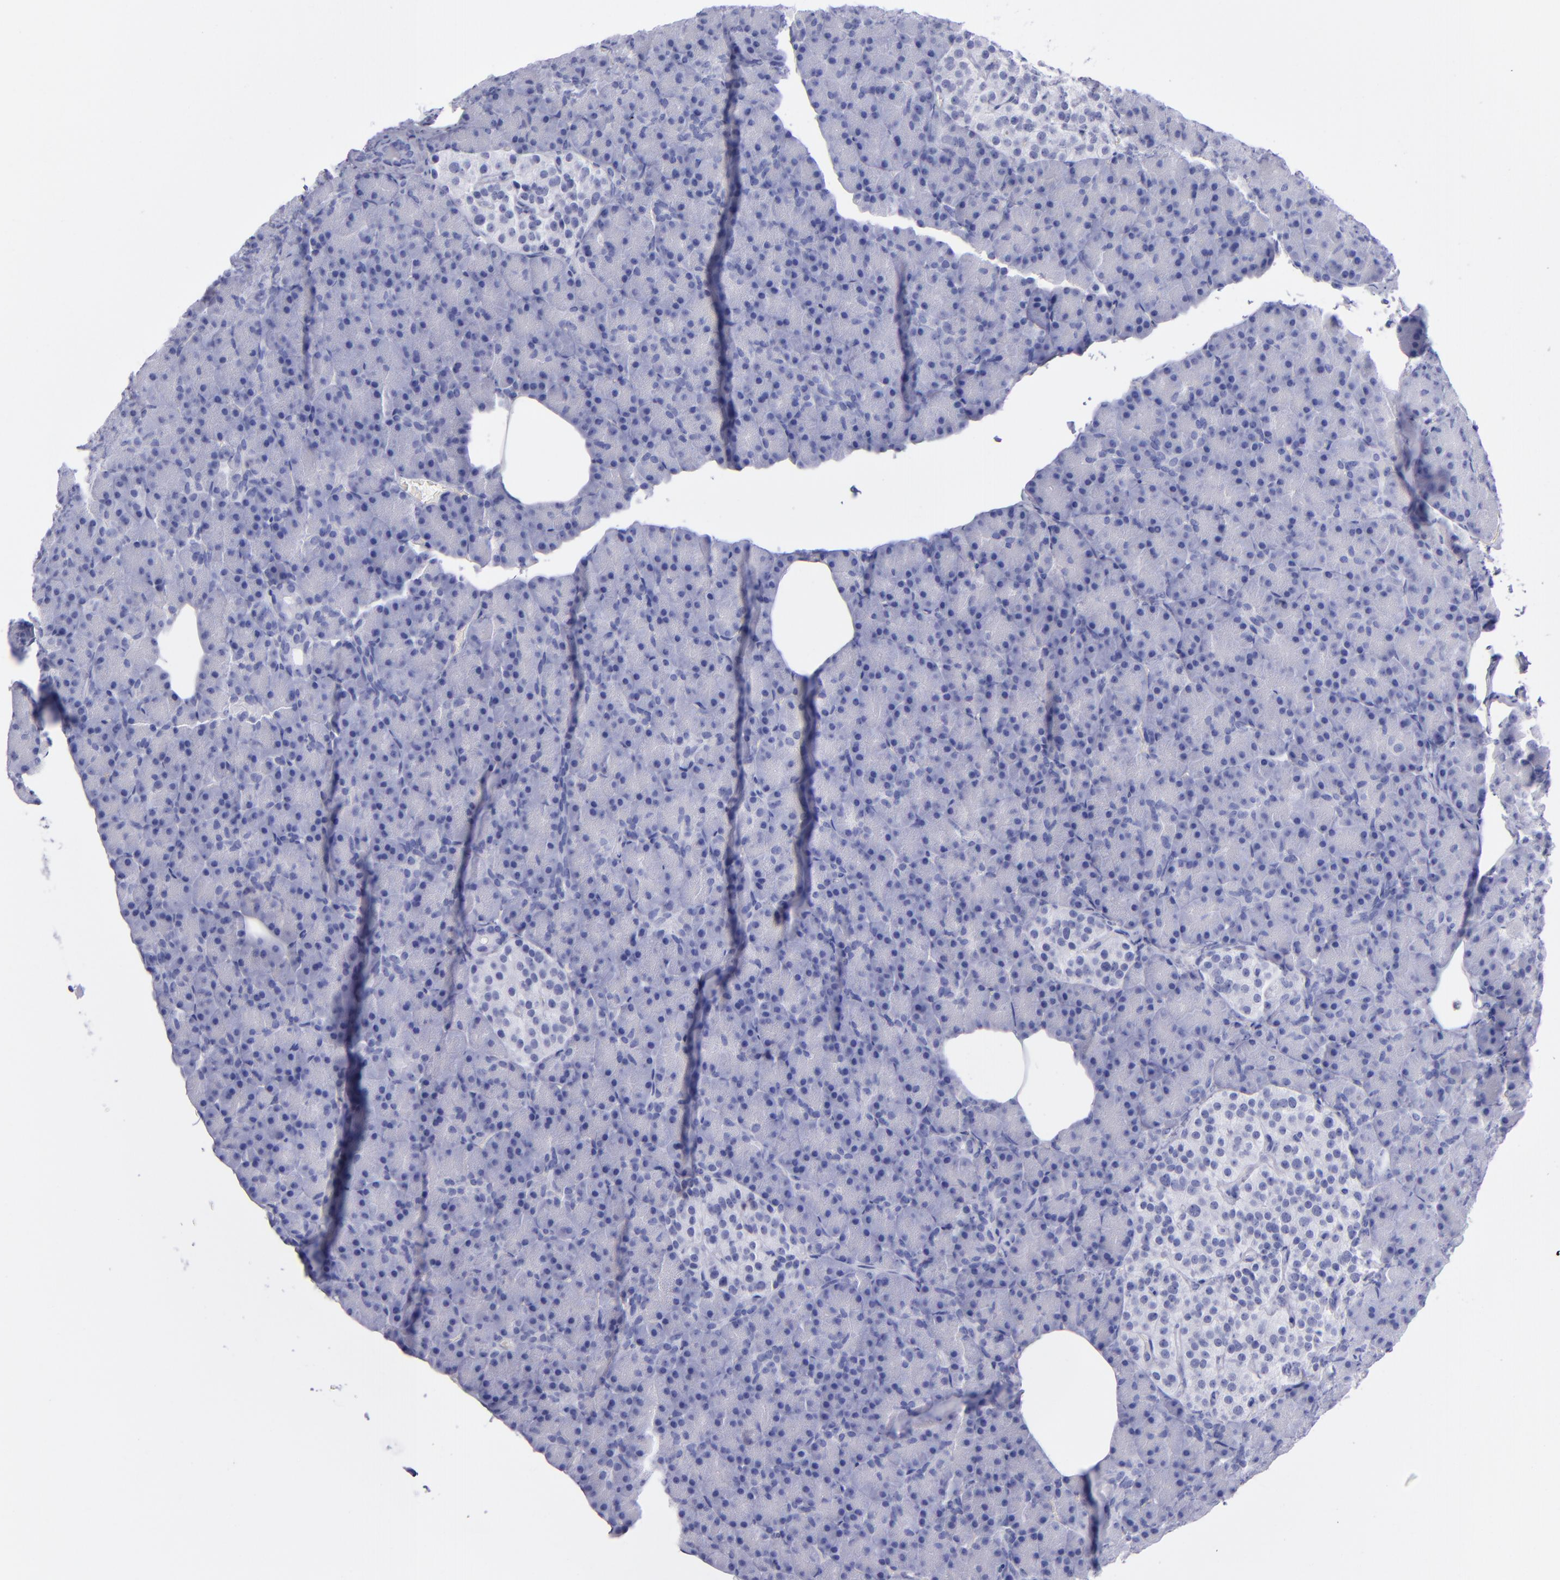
{"staining": {"intensity": "negative", "quantity": "none", "location": "none"}, "tissue": "pancreas", "cell_type": "Exocrine glandular cells", "image_type": "normal", "snomed": [{"axis": "morphology", "description": "Normal tissue, NOS"}, {"axis": "topography", "description": "Pancreas"}], "caption": "Image shows no protein staining in exocrine glandular cells of normal pancreas. (DAB (3,3'-diaminobenzidine) IHC, high magnification).", "gene": "CD37", "patient": {"sex": "female", "age": 43}}